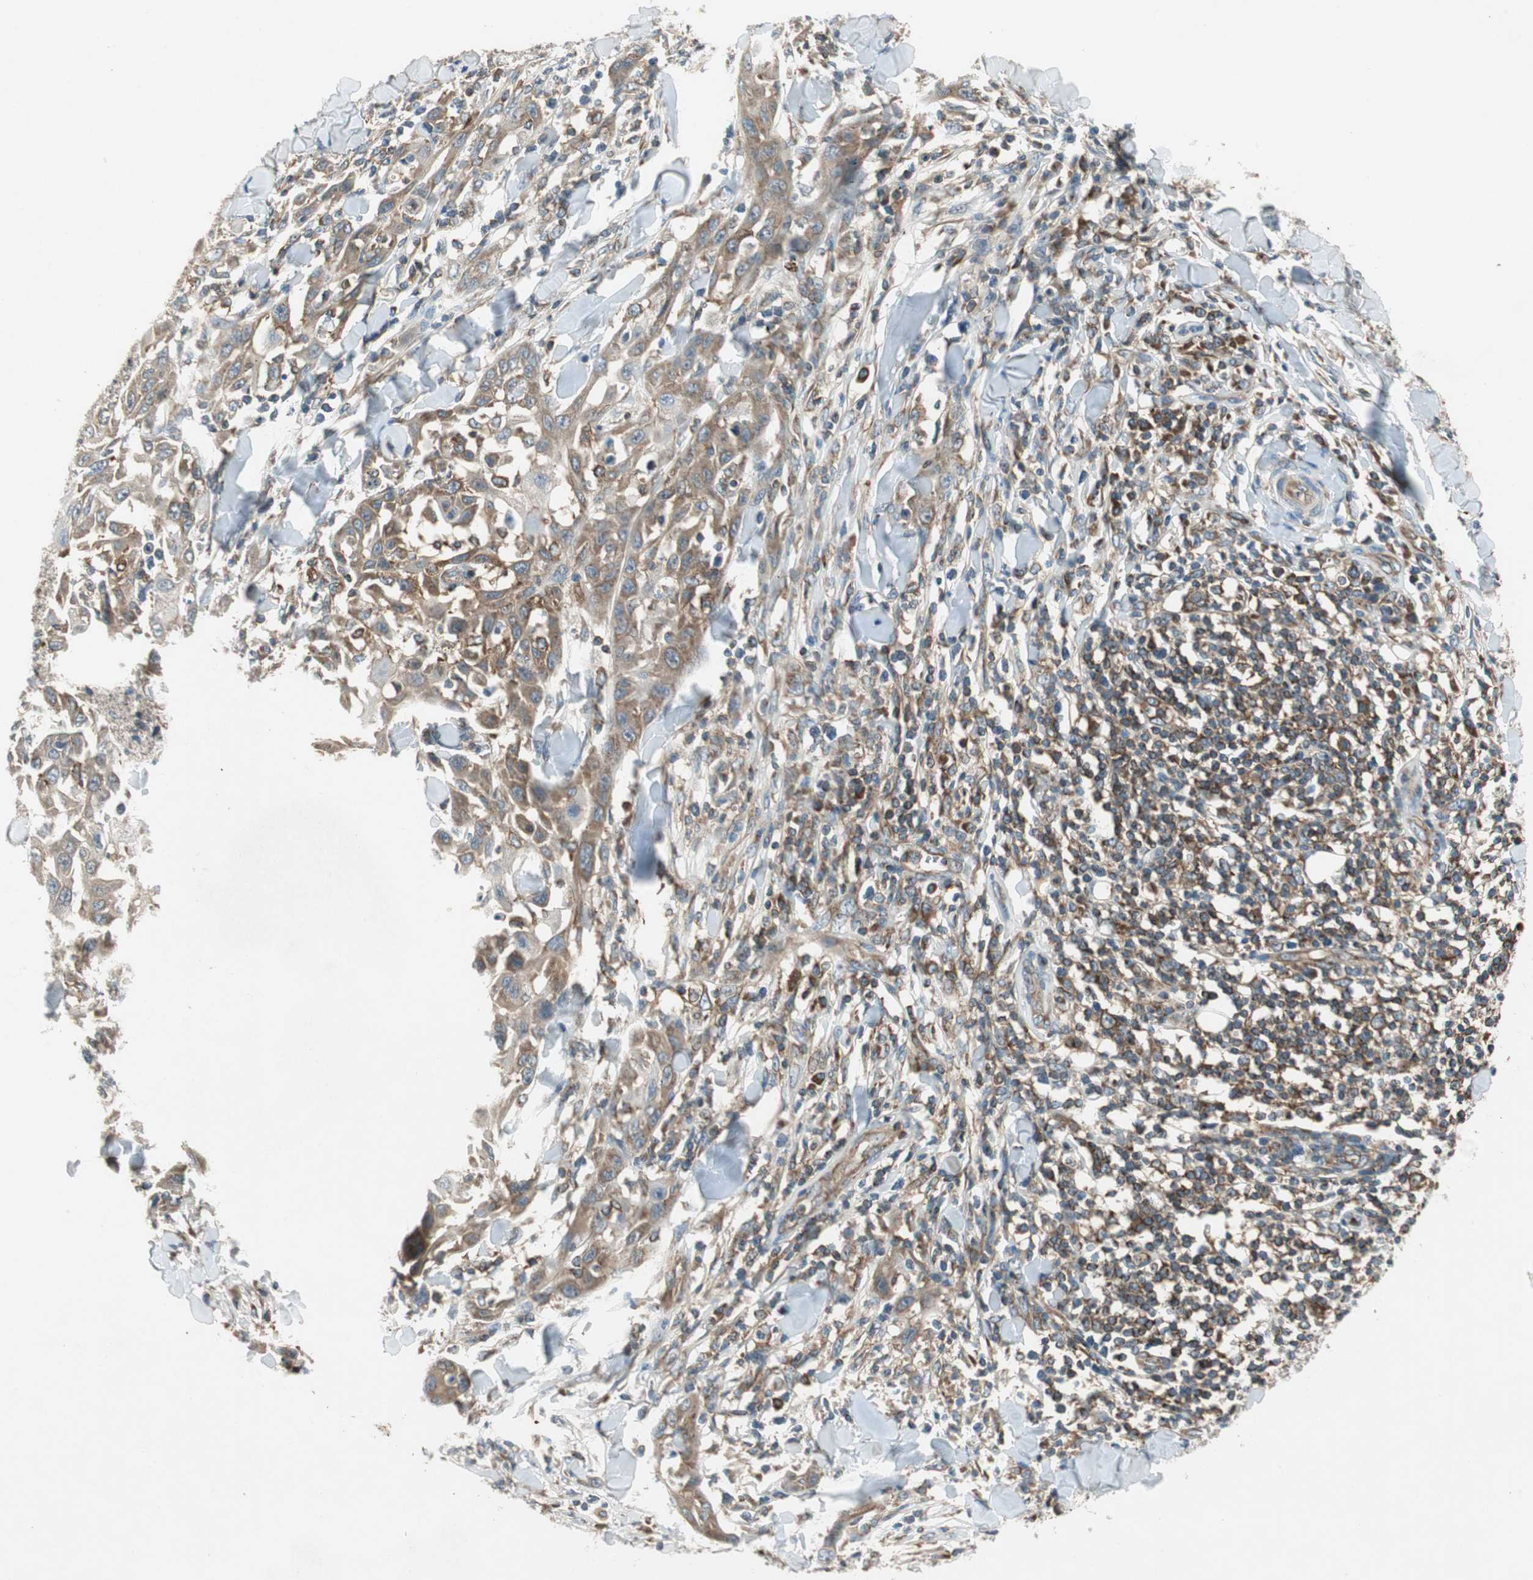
{"staining": {"intensity": "moderate", "quantity": ">75%", "location": "cytoplasmic/membranous"}, "tissue": "skin cancer", "cell_type": "Tumor cells", "image_type": "cancer", "snomed": [{"axis": "morphology", "description": "Squamous cell carcinoma, NOS"}, {"axis": "topography", "description": "Skin"}], "caption": "Skin squamous cell carcinoma was stained to show a protein in brown. There is medium levels of moderate cytoplasmic/membranous expression in approximately >75% of tumor cells.", "gene": "CHADL", "patient": {"sex": "male", "age": 24}}